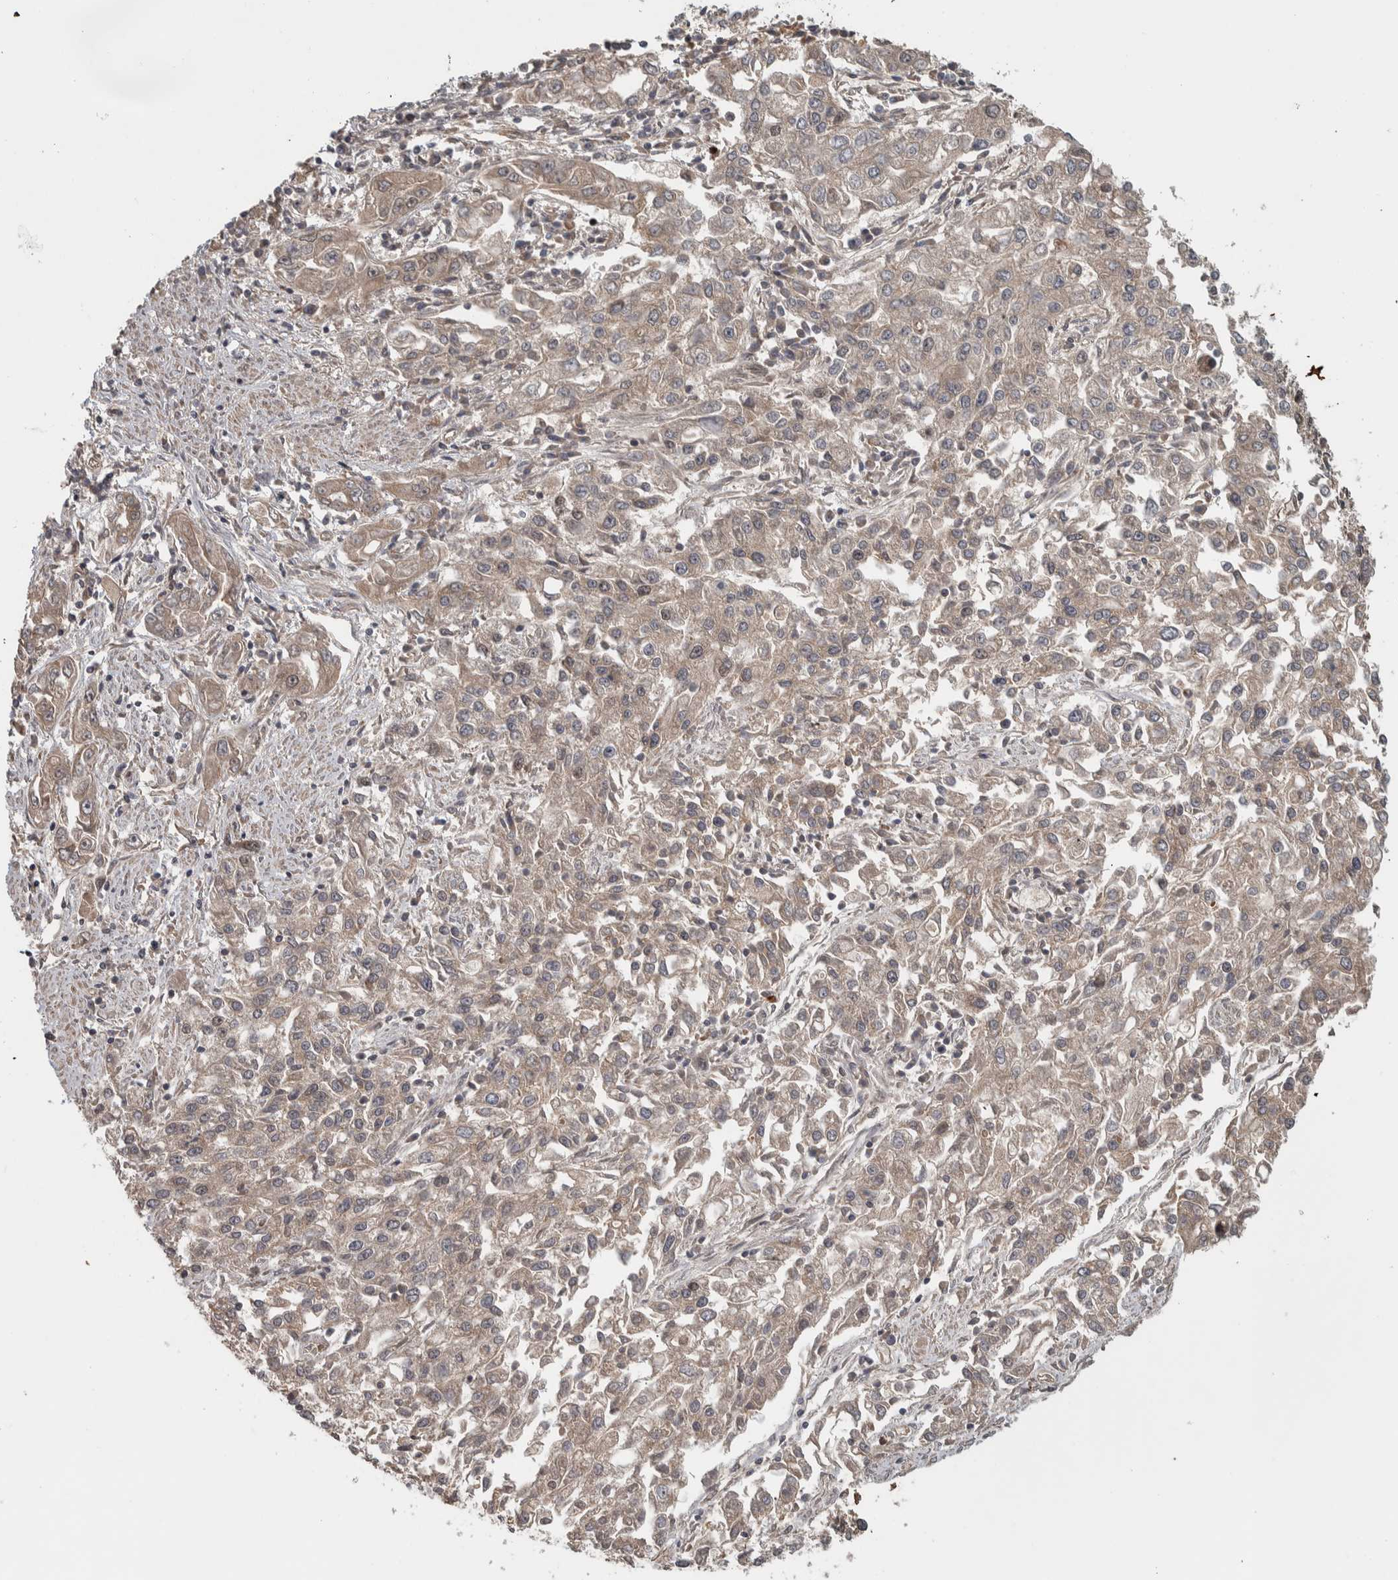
{"staining": {"intensity": "weak", "quantity": "<25%", "location": "cytoplasmic/membranous,nuclear"}, "tissue": "endometrial cancer", "cell_type": "Tumor cells", "image_type": "cancer", "snomed": [{"axis": "morphology", "description": "Adenocarcinoma, NOS"}, {"axis": "topography", "description": "Endometrium"}], "caption": "This is an IHC histopathology image of human endometrial adenocarcinoma. There is no staining in tumor cells.", "gene": "RPS6KA4", "patient": {"sex": "female", "age": 49}}